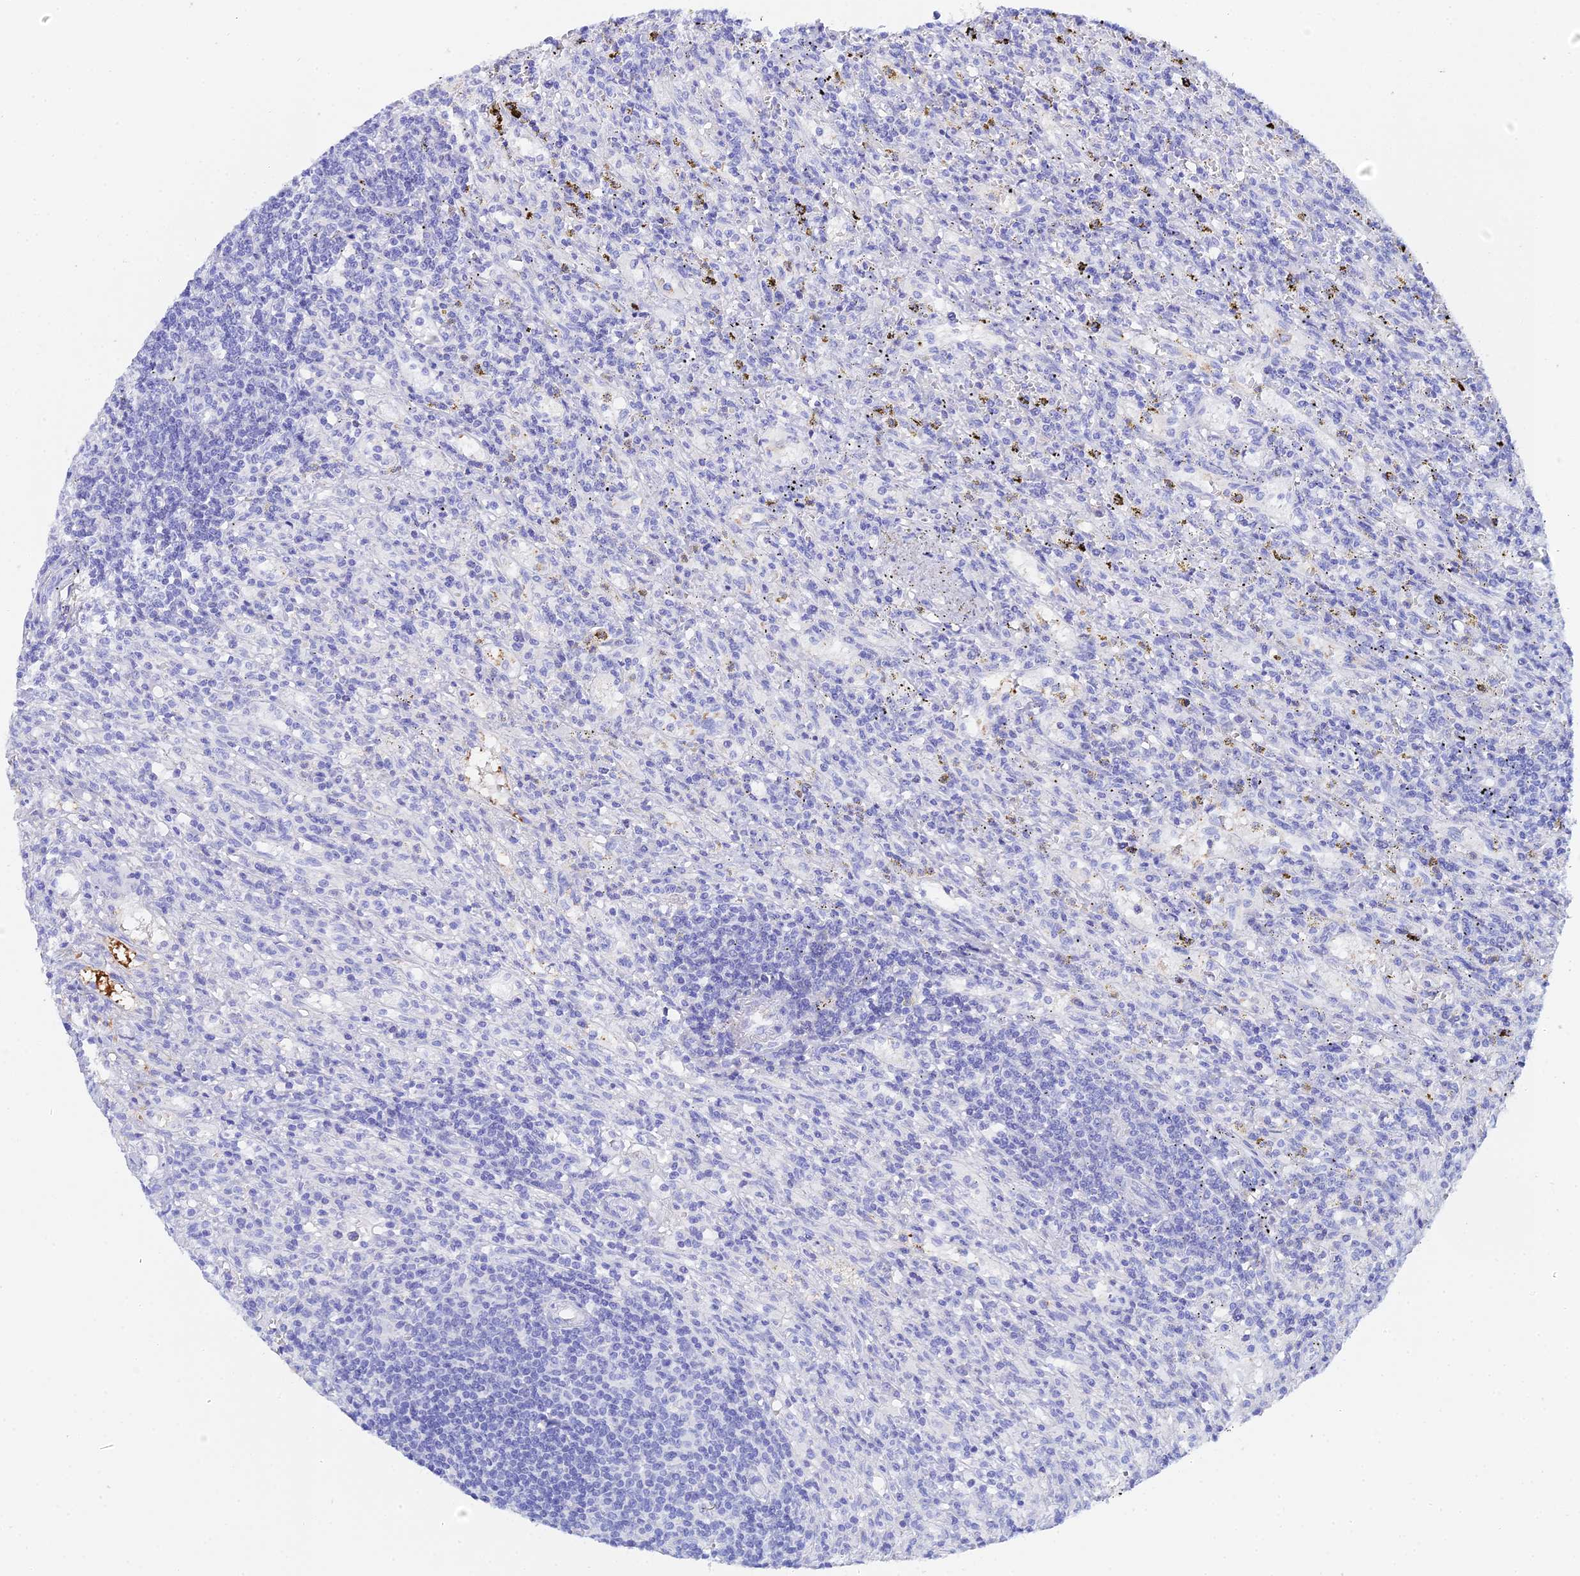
{"staining": {"intensity": "negative", "quantity": "none", "location": "none"}, "tissue": "lymphoma", "cell_type": "Tumor cells", "image_type": "cancer", "snomed": [{"axis": "morphology", "description": "Malignant lymphoma, non-Hodgkin's type, Low grade"}, {"axis": "topography", "description": "Spleen"}], "caption": "Immunohistochemistry of human low-grade malignant lymphoma, non-Hodgkin's type shows no staining in tumor cells.", "gene": "CELA3A", "patient": {"sex": "male", "age": 76}}